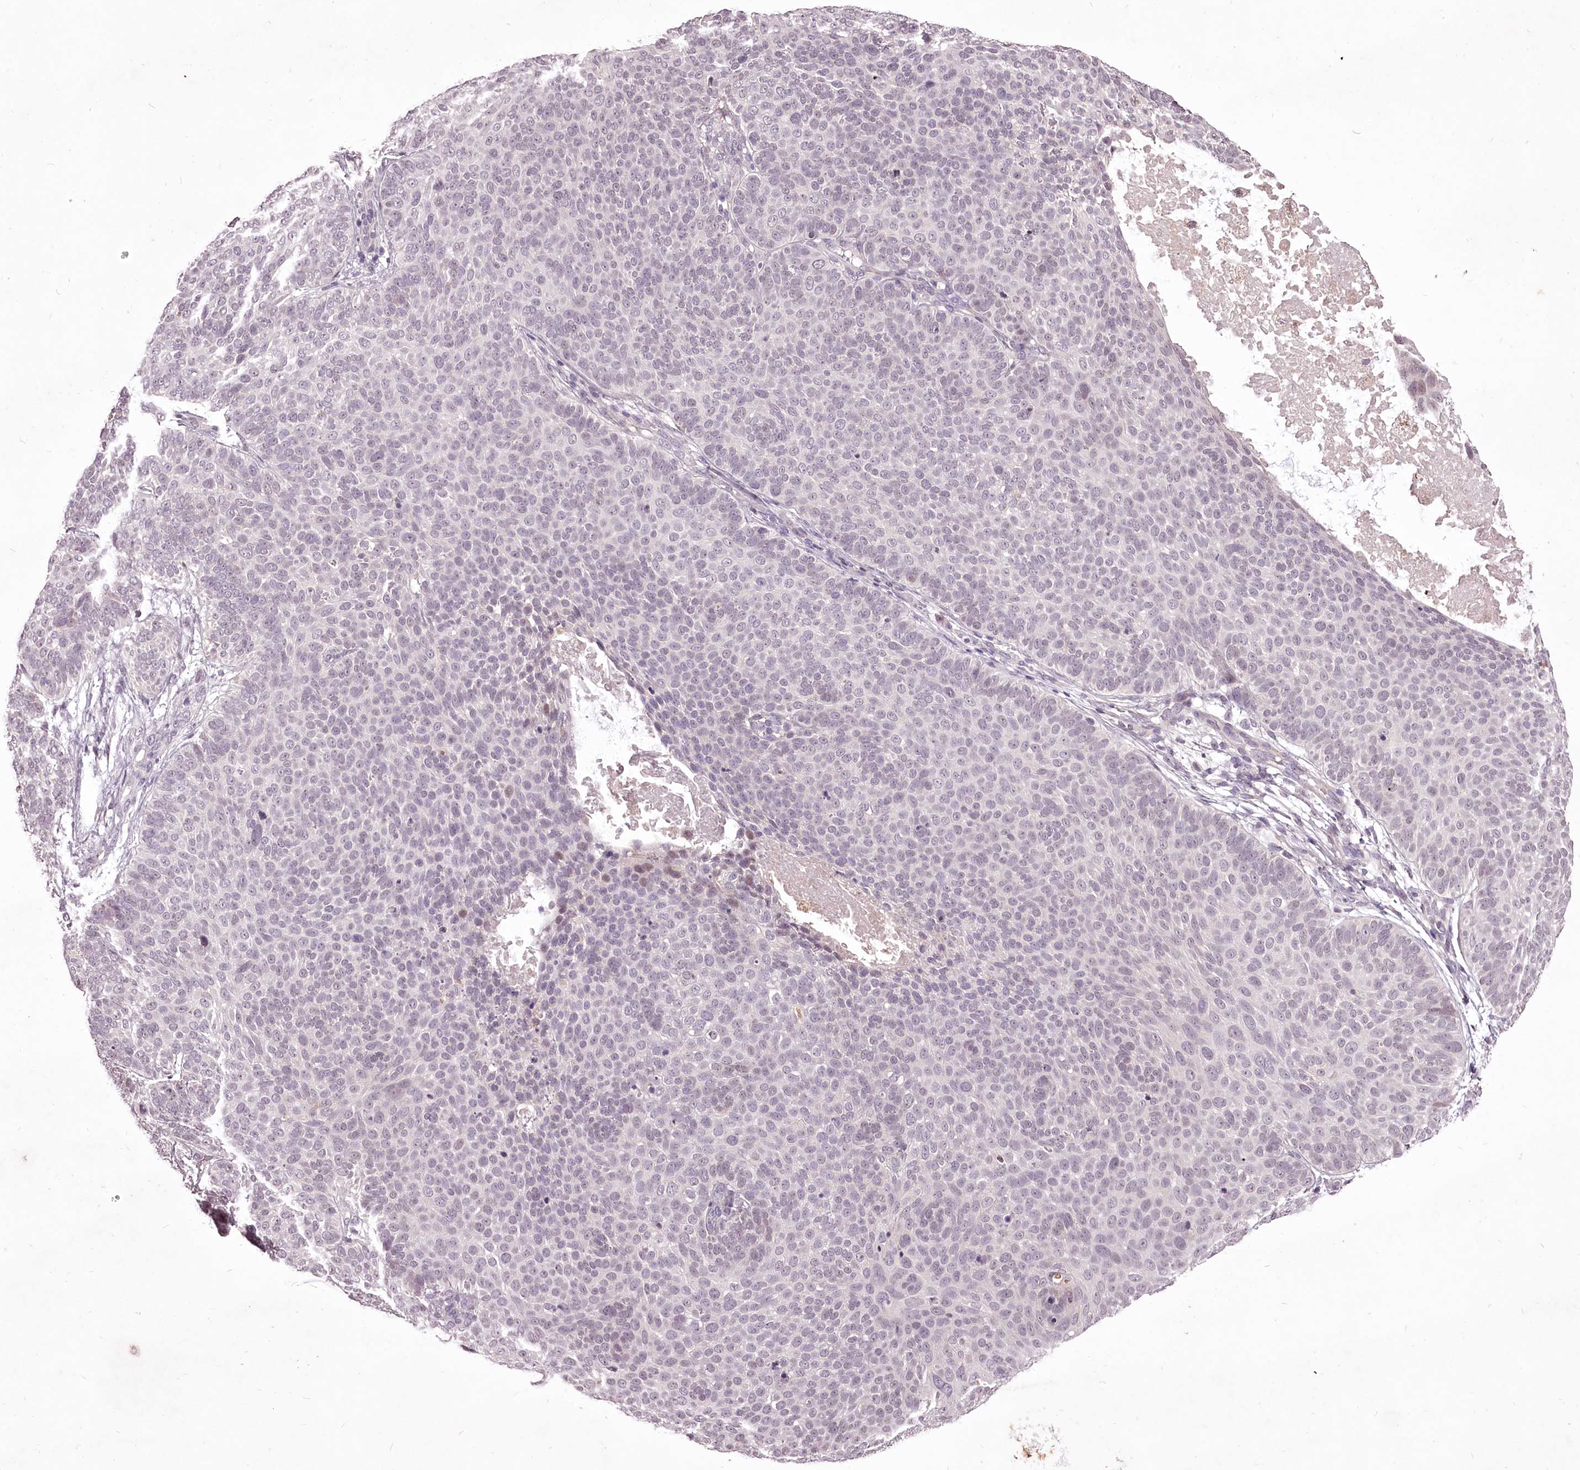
{"staining": {"intensity": "negative", "quantity": "none", "location": "none"}, "tissue": "skin cancer", "cell_type": "Tumor cells", "image_type": "cancer", "snomed": [{"axis": "morphology", "description": "Basal cell carcinoma"}, {"axis": "topography", "description": "Skin"}], "caption": "This histopathology image is of skin cancer stained with IHC to label a protein in brown with the nuclei are counter-stained blue. There is no positivity in tumor cells.", "gene": "ADRA1D", "patient": {"sex": "male", "age": 85}}